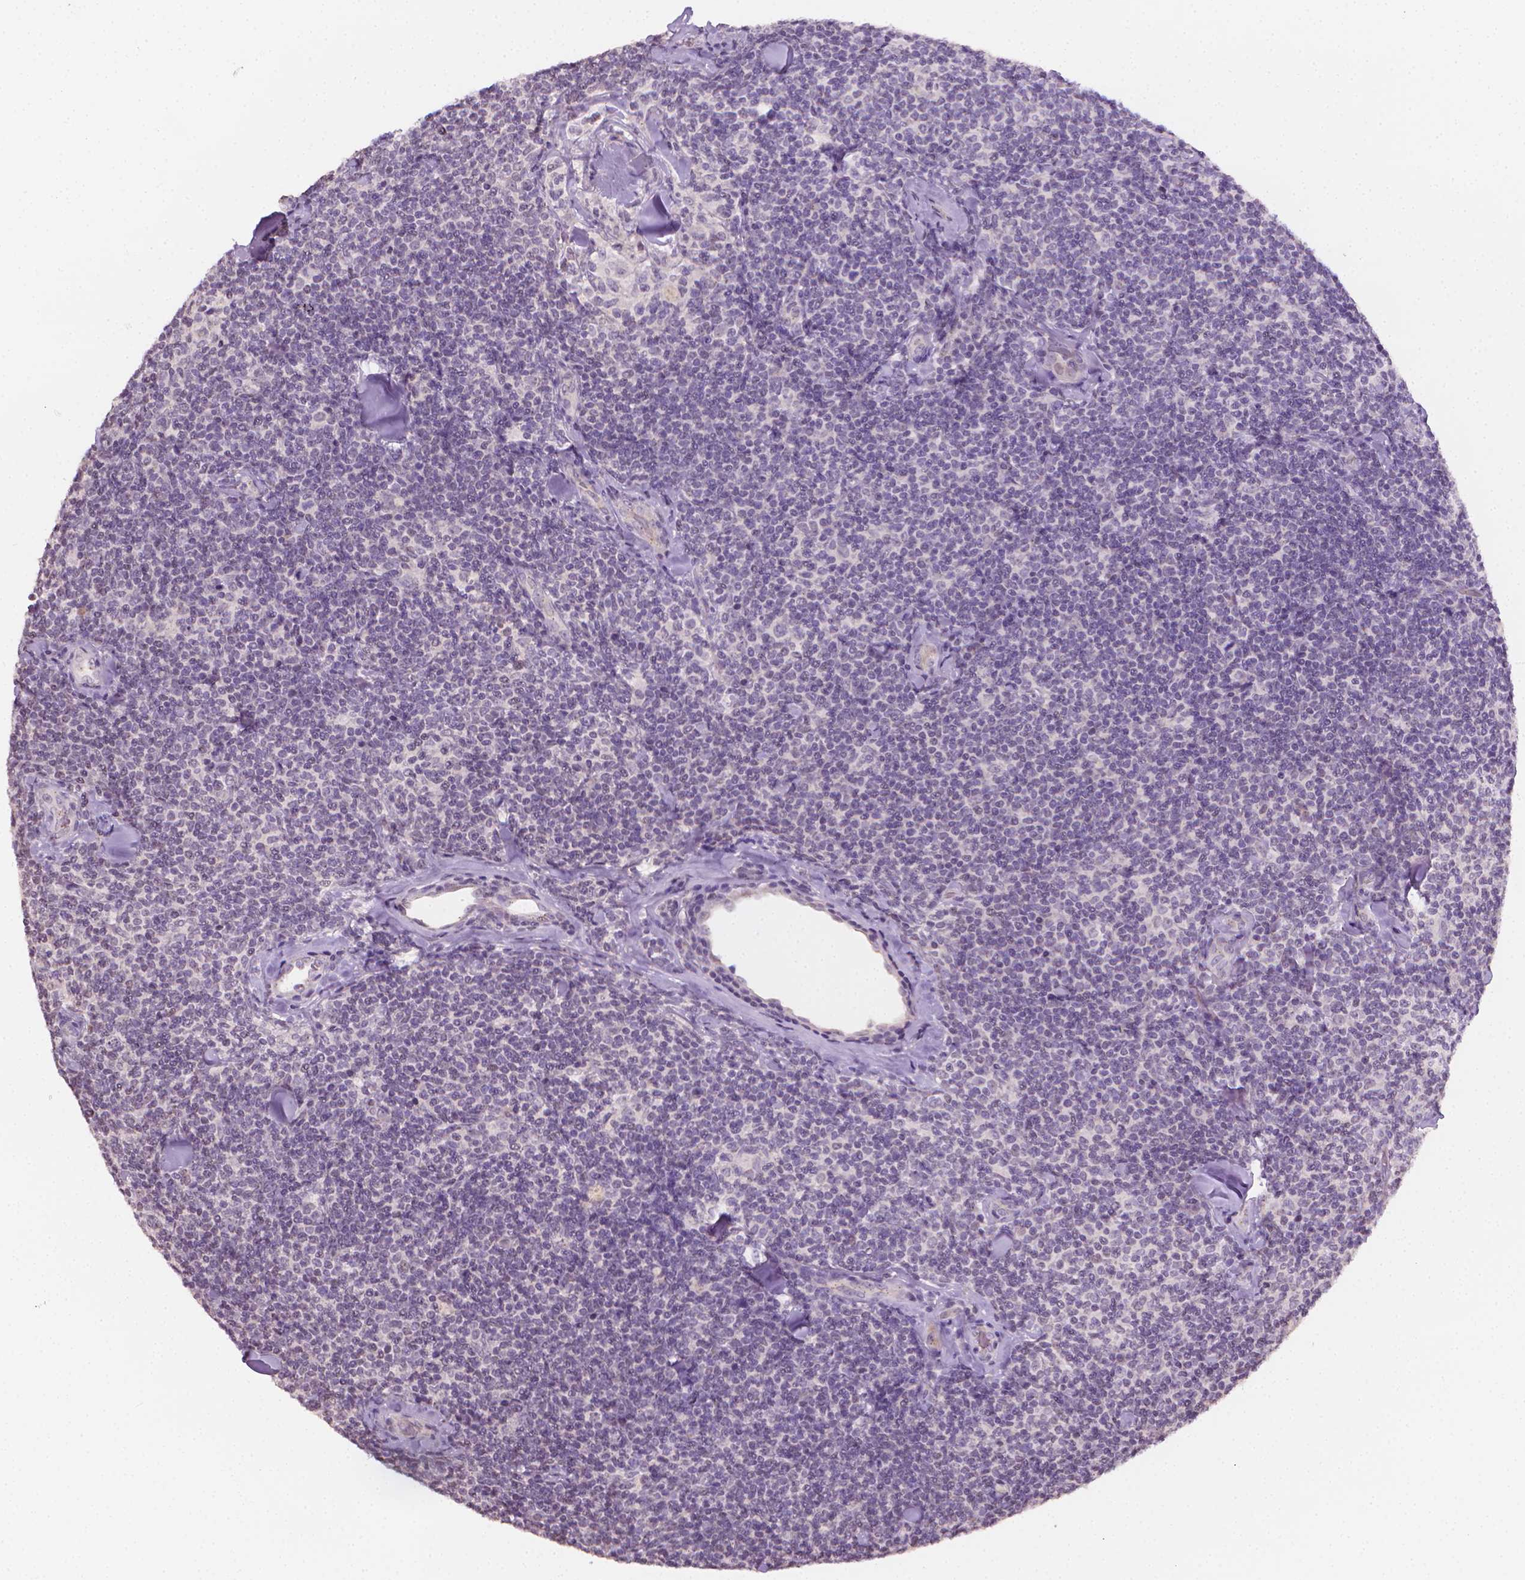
{"staining": {"intensity": "negative", "quantity": "none", "location": "none"}, "tissue": "lymphoma", "cell_type": "Tumor cells", "image_type": "cancer", "snomed": [{"axis": "morphology", "description": "Malignant lymphoma, non-Hodgkin's type, Low grade"}, {"axis": "topography", "description": "Lymph node"}], "caption": "Lymphoma stained for a protein using immunohistochemistry (IHC) demonstrates no expression tumor cells.", "gene": "NCAN", "patient": {"sex": "female", "age": 56}}